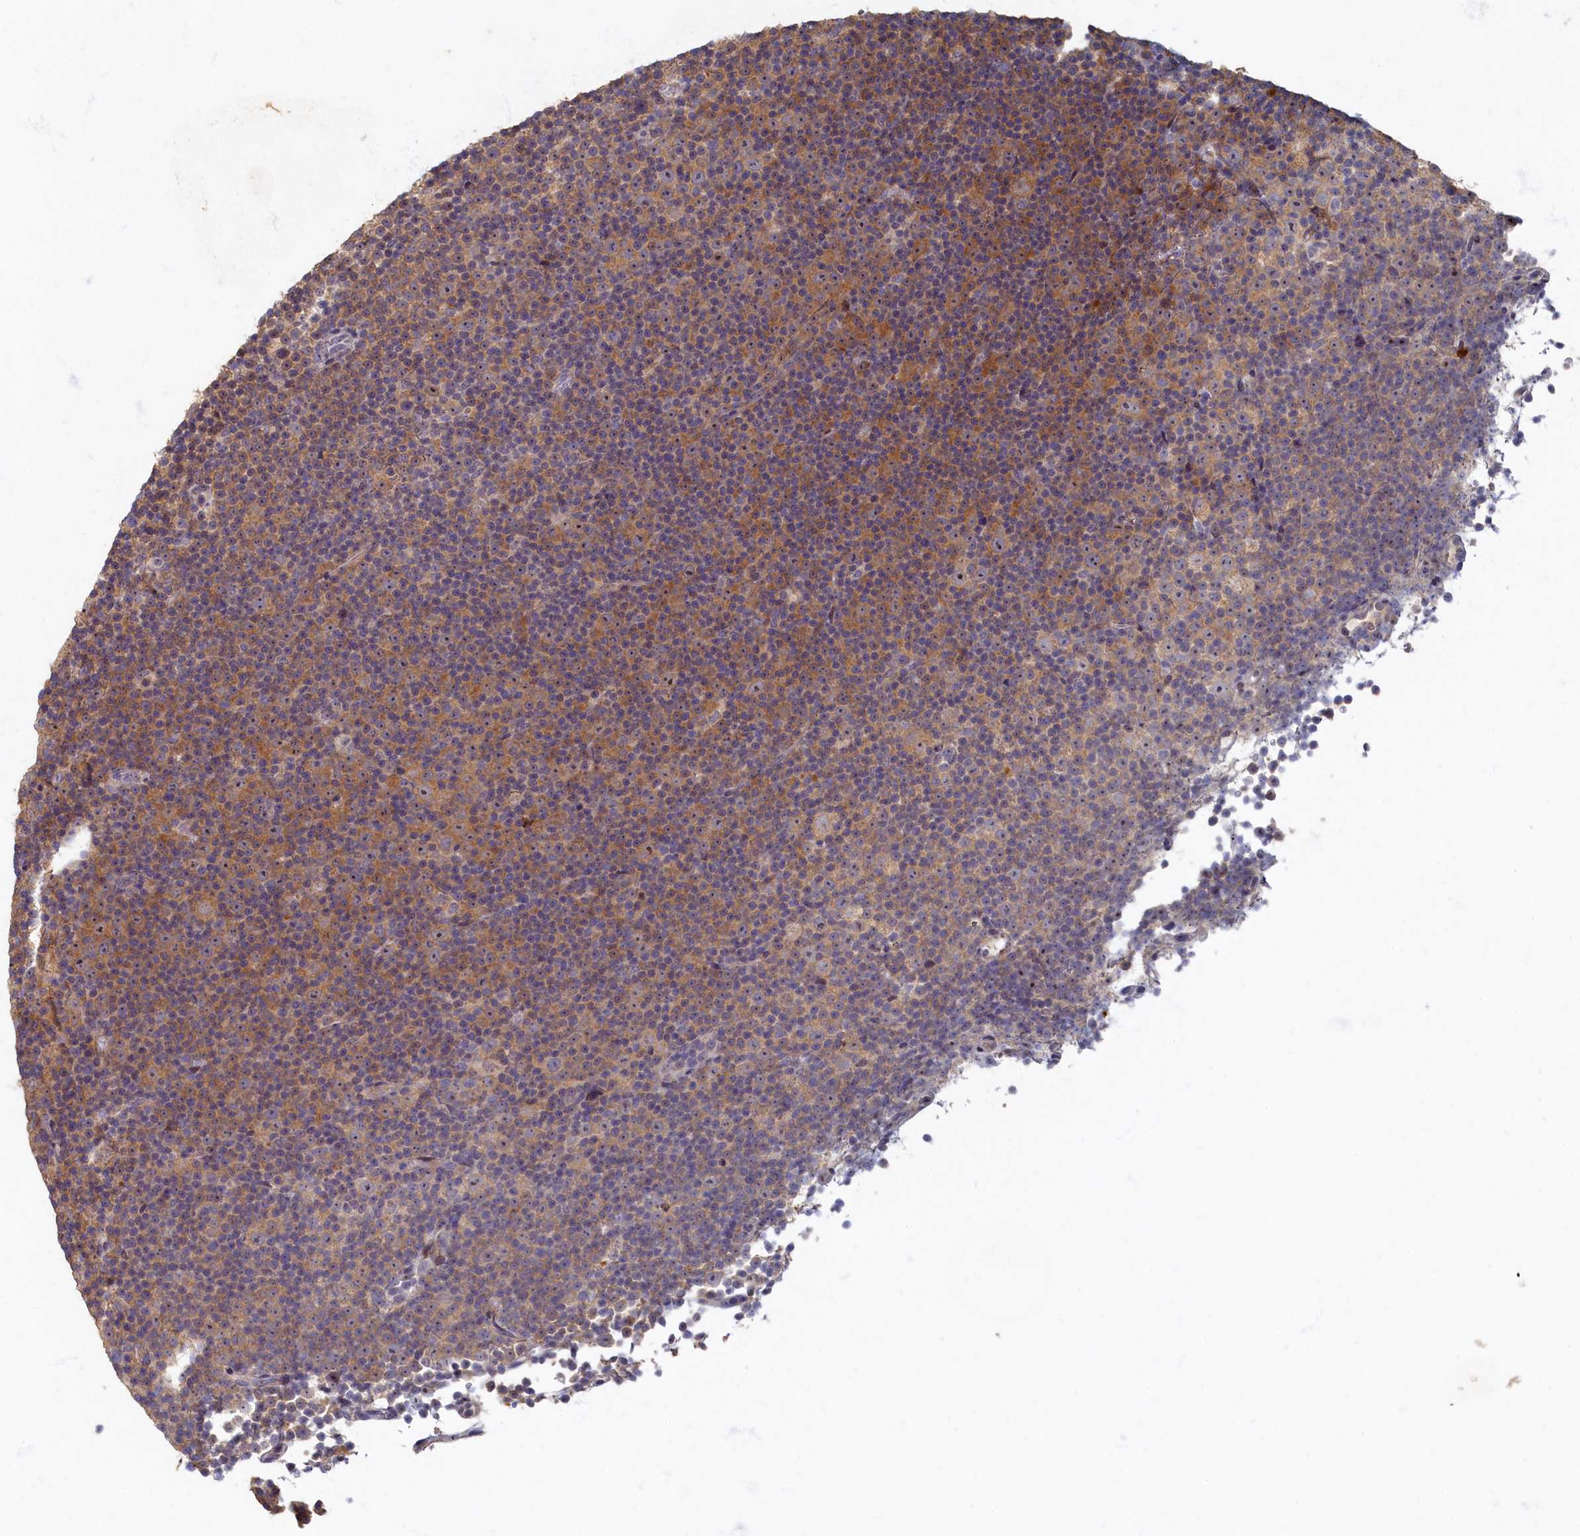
{"staining": {"intensity": "moderate", "quantity": ">75%", "location": "cytoplasmic/membranous"}, "tissue": "lymphoma", "cell_type": "Tumor cells", "image_type": "cancer", "snomed": [{"axis": "morphology", "description": "Malignant lymphoma, non-Hodgkin's type, Low grade"}, {"axis": "topography", "description": "Lymph node"}], "caption": "IHC of malignant lymphoma, non-Hodgkin's type (low-grade) demonstrates medium levels of moderate cytoplasmic/membranous expression in about >75% of tumor cells. (DAB IHC with brightfield microscopy, high magnification).", "gene": "HUNK", "patient": {"sex": "female", "age": 67}}